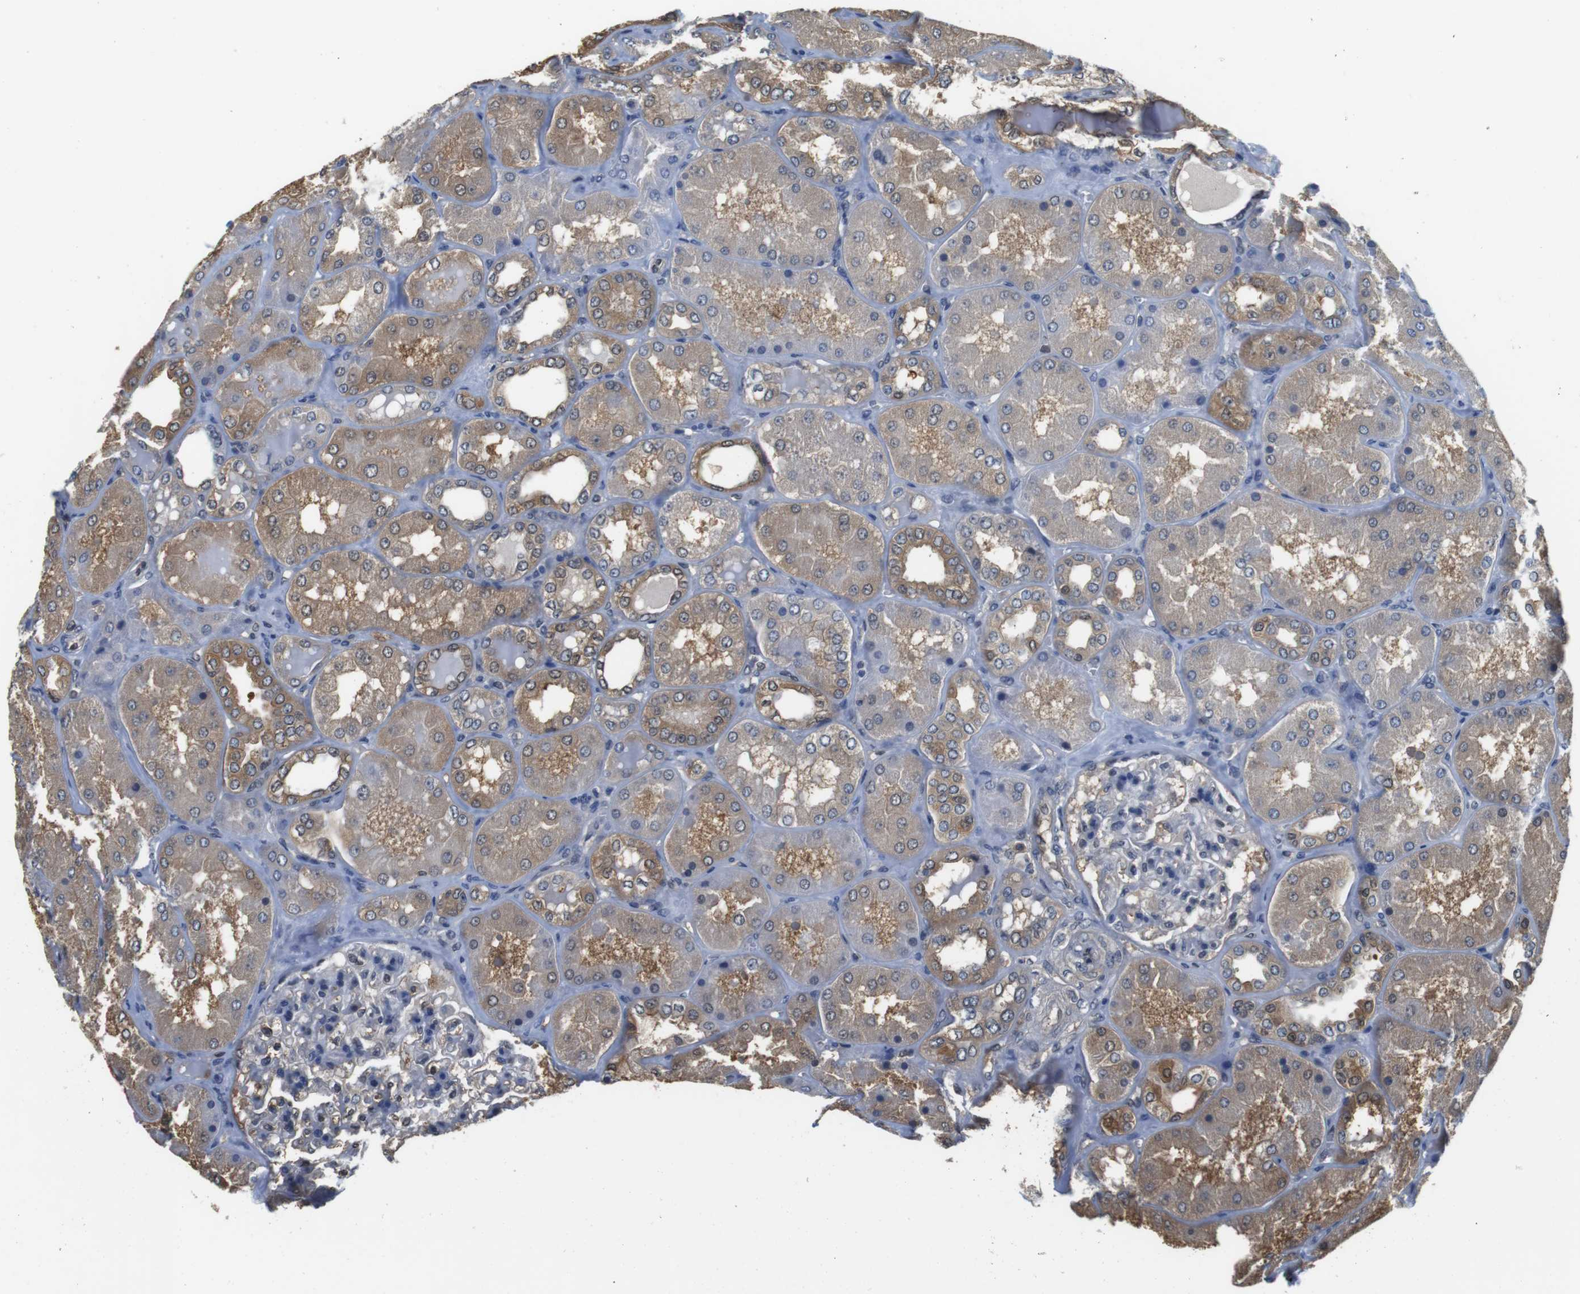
{"staining": {"intensity": "weak", "quantity": "<25%", "location": "nuclear"}, "tissue": "kidney", "cell_type": "Cells in glomeruli", "image_type": "normal", "snomed": [{"axis": "morphology", "description": "Normal tissue, NOS"}, {"axis": "topography", "description": "Kidney"}], "caption": "High magnification brightfield microscopy of unremarkable kidney stained with DAB (brown) and counterstained with hematoxylin (blue): cells in glomeruli show no significant expression.", "gene": "LDHA", "patient": {"sex": "female", "age": 56}}